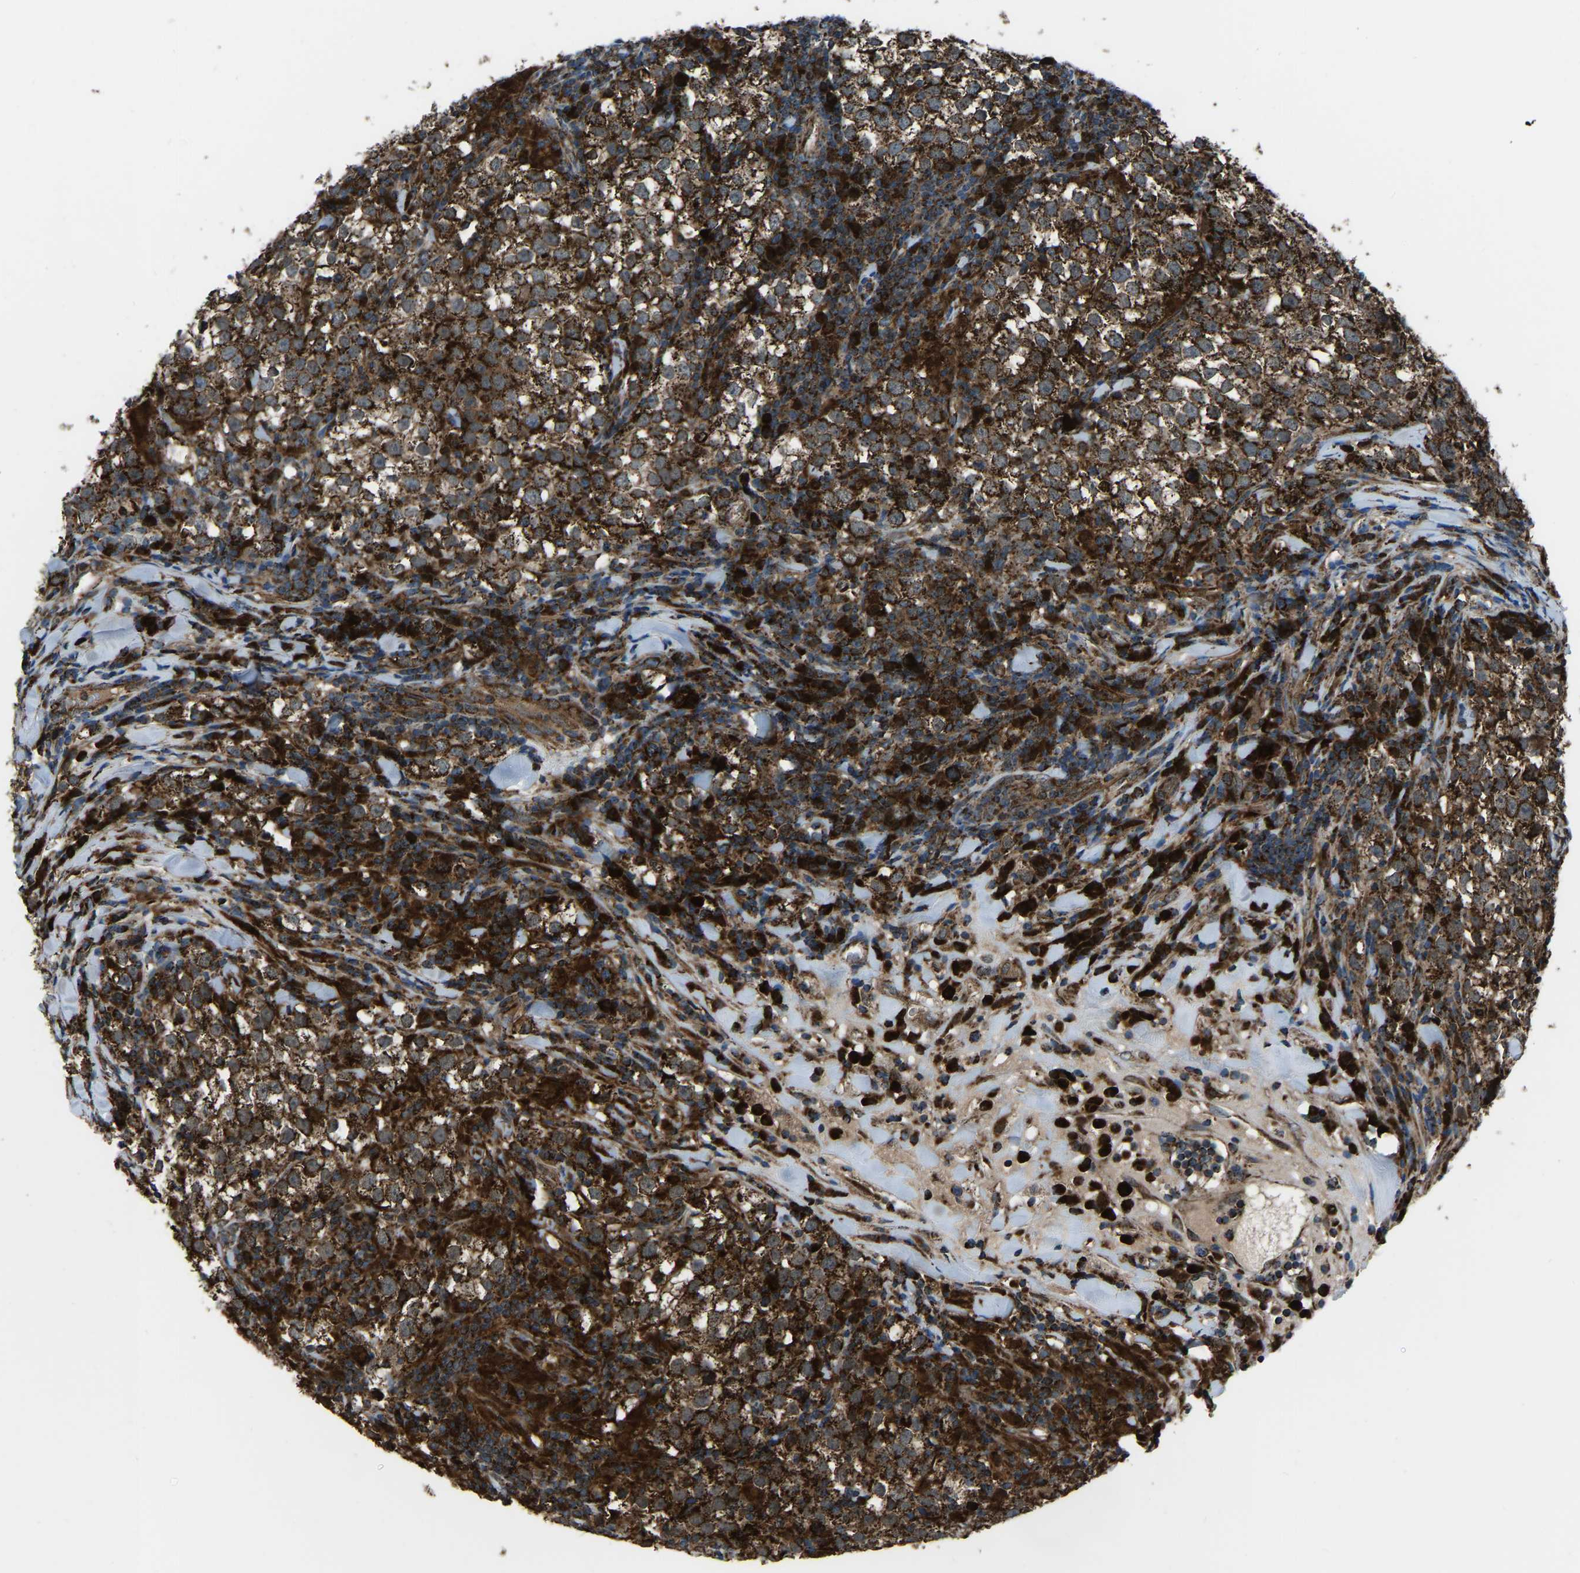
{"staining": {"intensity": "strong", "quantity": ">75%", "location": "cytoplasmic/membranous"}, "tissue": "testis cancer", "cell_type": "Tumor cells", "image_type": "cancer", "snomed": [{"axis": "morphology", "description": "Seminoma, NOS"}, {"axis": "morphology", "description": "Carcinoma, Embryonal, NOS"}, {"axis": "topography", "description": "Testis"}], "caption": "Immunohistochemical staining of human seminoma (testis) demonstrates high levels of strong cytoplasmic/membranous protein positivity in about >75% of tumor cells. (IHC, brightfield microscopy, high magnification).", "gene": "AKR1A1", "patient": {"sex": "male", "age": 36}}